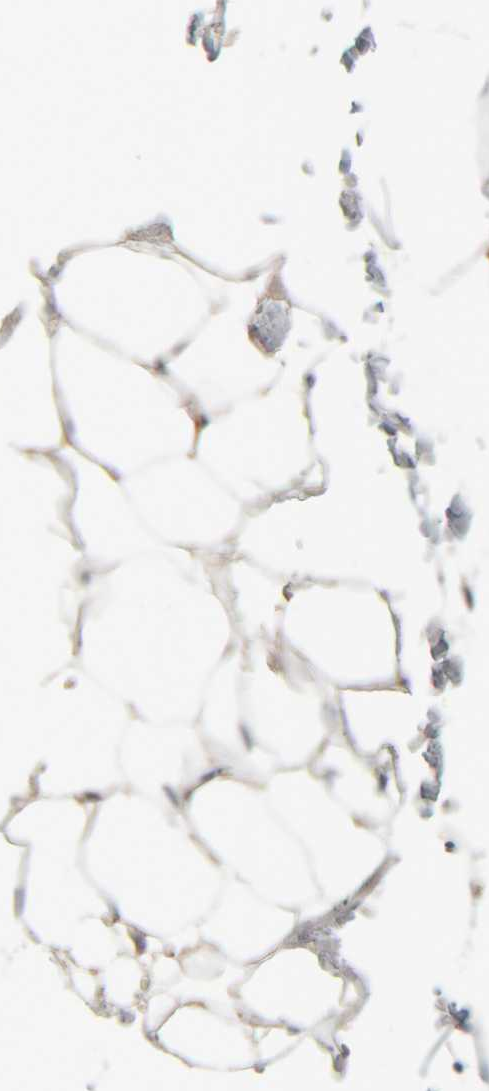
{"staining": {"intensity": "moderate", "quantity": ">75%", "location": "cytoplasmic/membranous"}, "tissue": "adipose tissue", "cell_type": "Adipocytes", "image_type": "normal", "snomed": [{"axis": "morphology", "description": "Normal tissue, NOS"}, {"axis": "topography", "description": "Breast"}, {"axis": "topography", "description": "Adipose tissue"}], "caption": "Approximately >75% of adipocytes in benign adipose tissue reveal moderate cytoplasmic/membranous protein staining as visualized by brown immunohistochemical staining.", "gene": "TMEM192", "patient": {"sex": "female", "age": 25}}